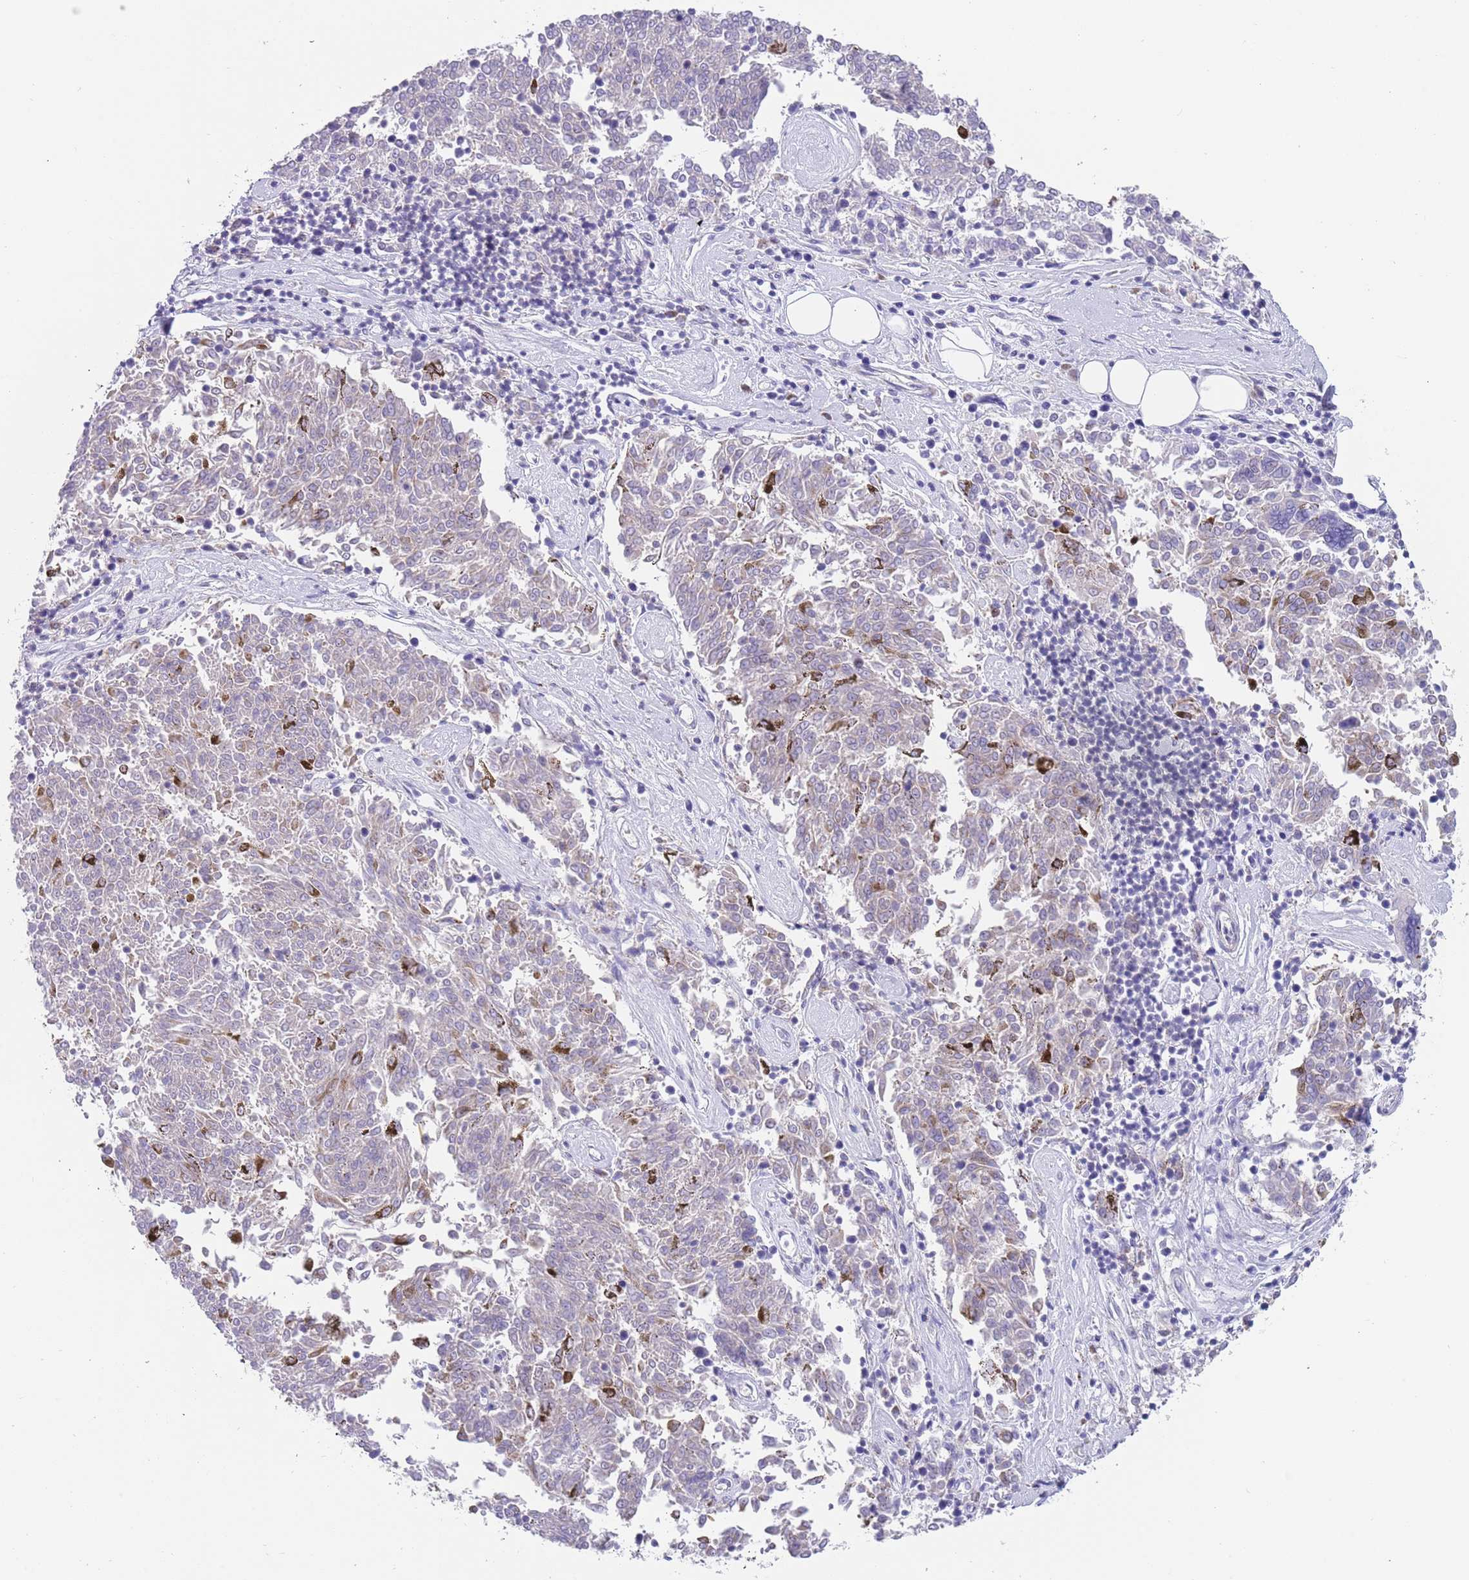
{"staining": {"intensity": "negative", "quantity": "none", "location": "none"}, "tissue": "melanoma", "cell_type": "Tumor cells", "image_type": "cancer", "snomed": [{"axis": "morphology", "description": "Malignant melanoma, NOS"}, {"axis": "topography", "description": "Skin"}], "caption": "Melanoma was stained to show a protein in brown. There is no significant expression in tumor cells.", "gene": "TYW1", "patient": {"sex": "female", "age": 72}}